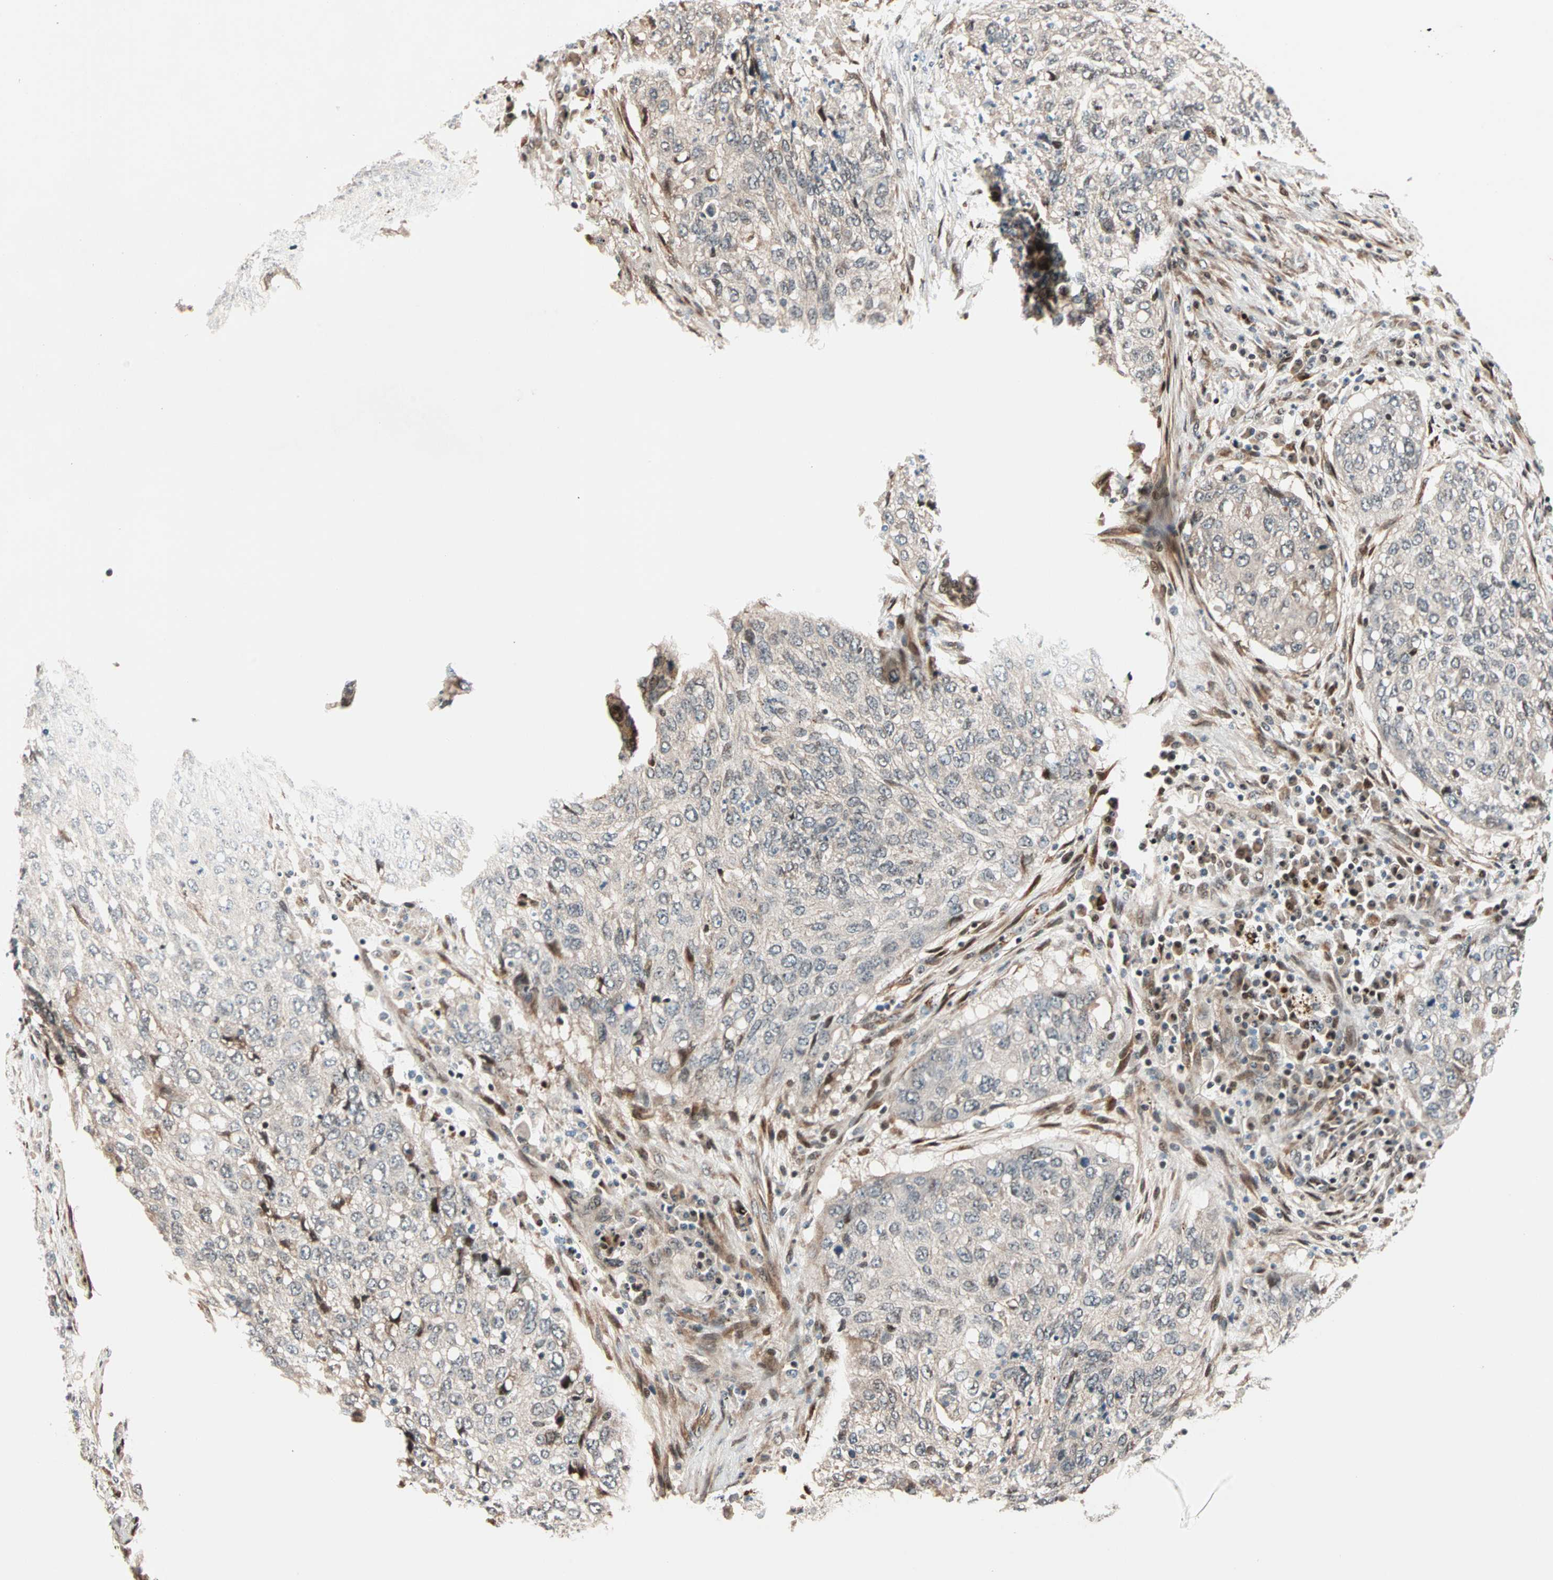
{"staining": {"intensity": "weak", "quantity": ">75%", "location": "cytoplasmic/membranous"}, "tissue": "lung cancer", "cell_type": "Tumor cells", "image_type": "cancer", "snomed": [{"axis": "morphology", "description": "Squamous cell carcinoma, NOS"}, {"axis": "topography", "description": "Lung"}], "caption": "Protein staining by immunohistochemistry reveals weak cytoplasmic/membranous positivity in about >75% of tumor cells in lung cancer.", "gene": "HECW1", "patient": {"sex": "female", "age": 63}}